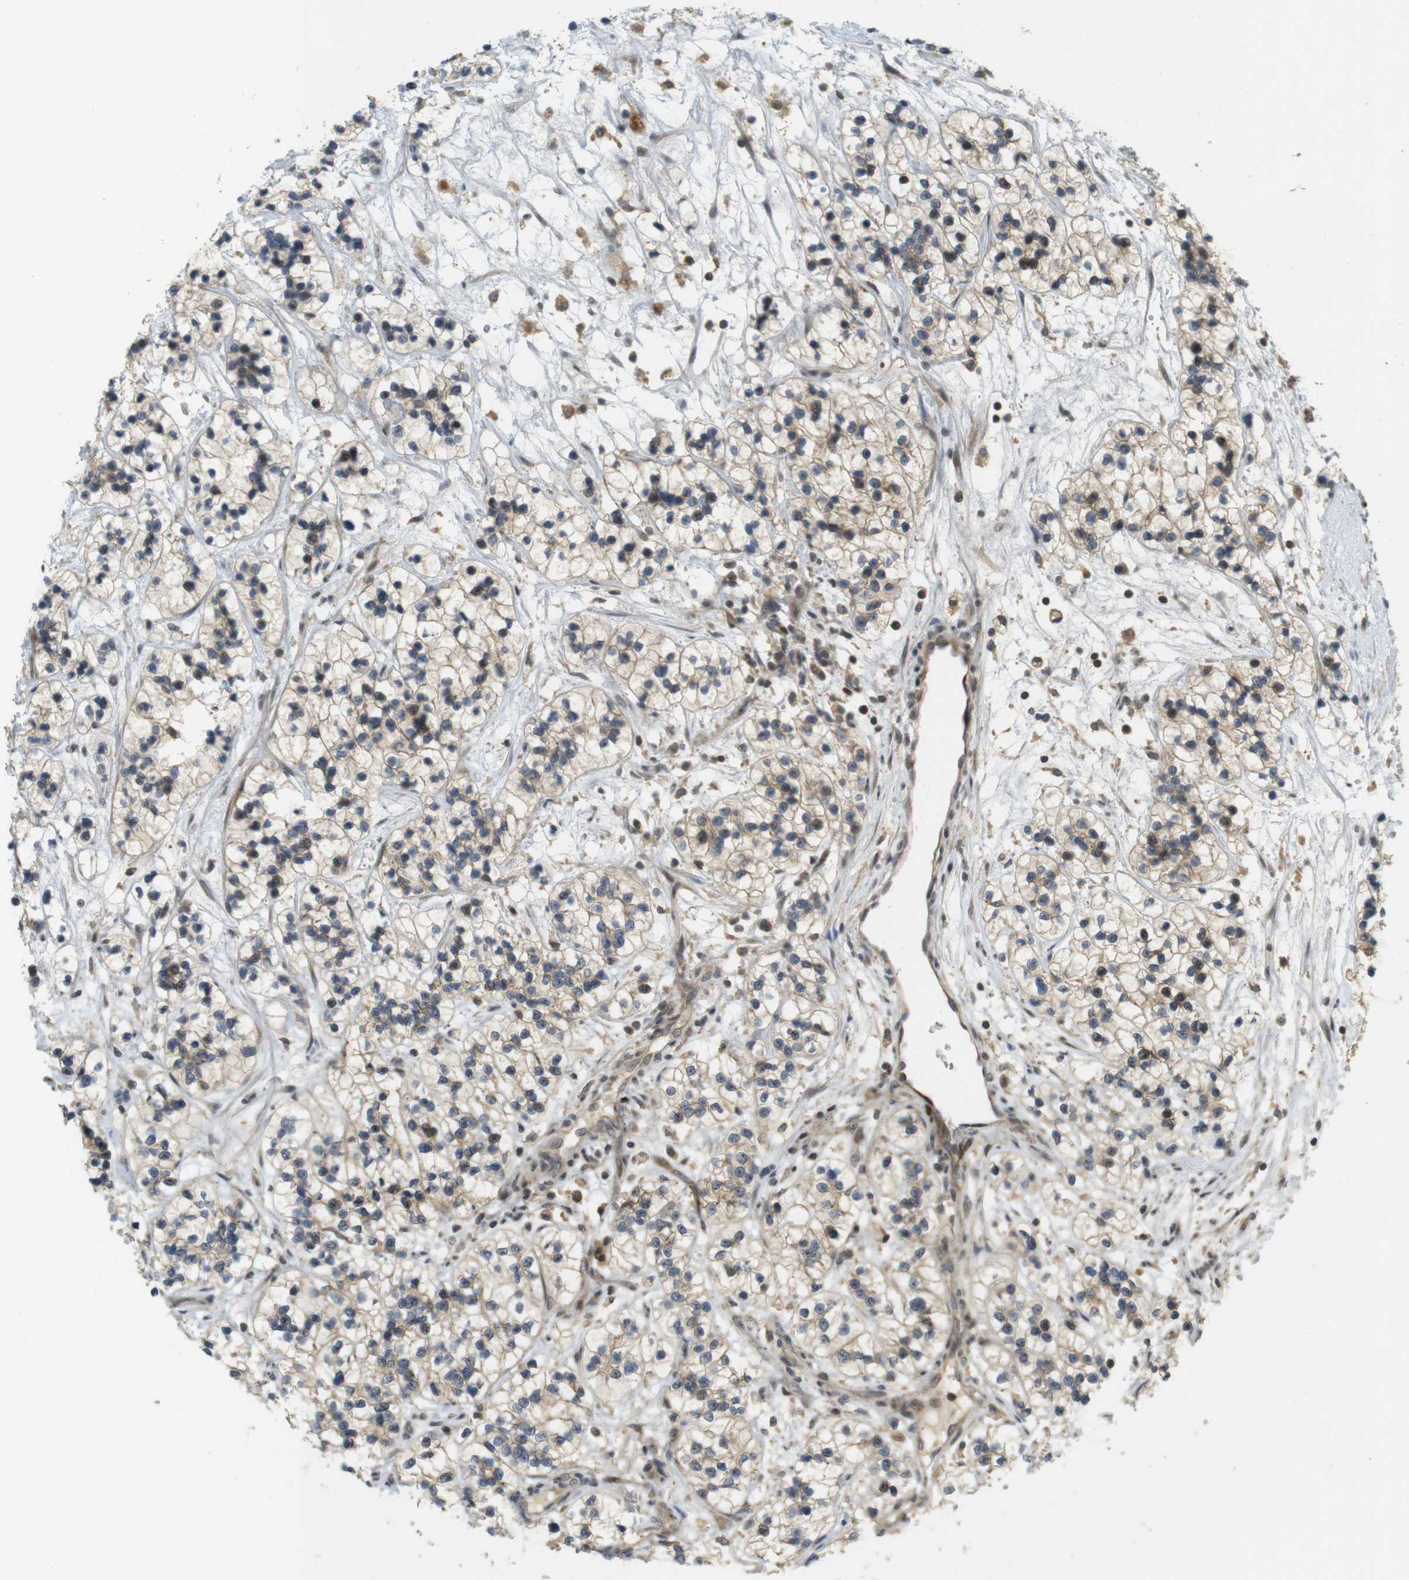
{"staining": {"intensity": "weak", "quantity": ">75%", "location": "cytoplasmic/membranous"}, "tissue": "renal cancer", "cell_type": "Tumor cells", "image_type": "cancer", "snomed": [{"axis": "morphology", "description": "Adenocarcinoma, NOS"}, {"axis": "topography", "description": "Kidney"}], "caption": "Immunohistochemistry image of renal cancer stained for a protein (brown), which exhibits low levels of weak cytoplasmic/membranous staining in approximately >75% of tumor cells.", "gene": "TMX3", "patient": {"sex": "female", "age": 57}}